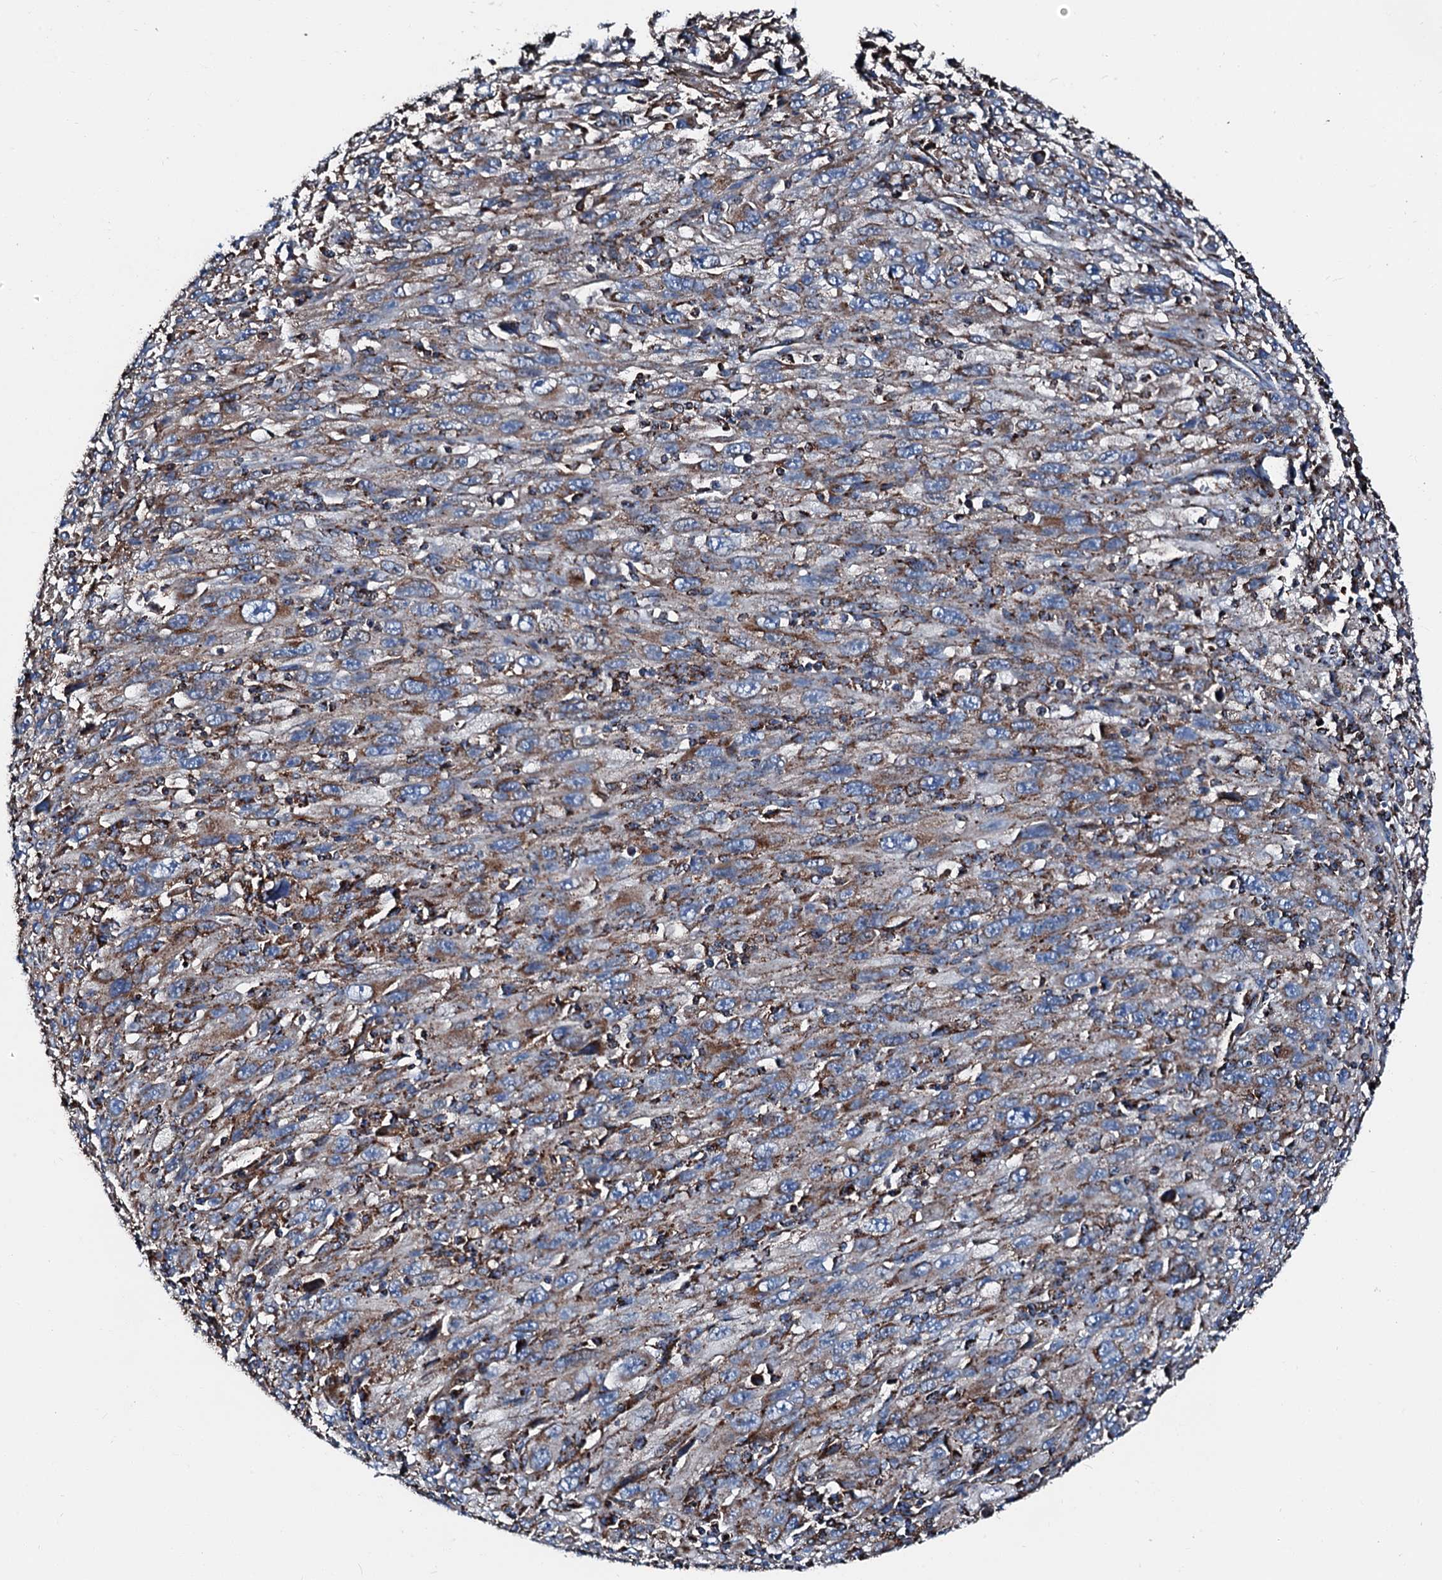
{"staining": {"intensity": "moderate", "quantity": ">75%", "location": "cytoplasmic/membranous"}, "tissue": "melanoma", "cell_type": "Tumor cells", "image_type": "cancer", "snomed": [{"axis": "morphology", "description": "Malignant melanoma, Metastatic site"}, {"axis": "topography", "description": "Skin"}], "caption": "Tumor cells show moderate cytoplasmic/membranous positivity in about >75% of cells in malignant melanoma (metastatic site).", "gene": "HADH", "patient": {"sex": "female", "age": 56}}